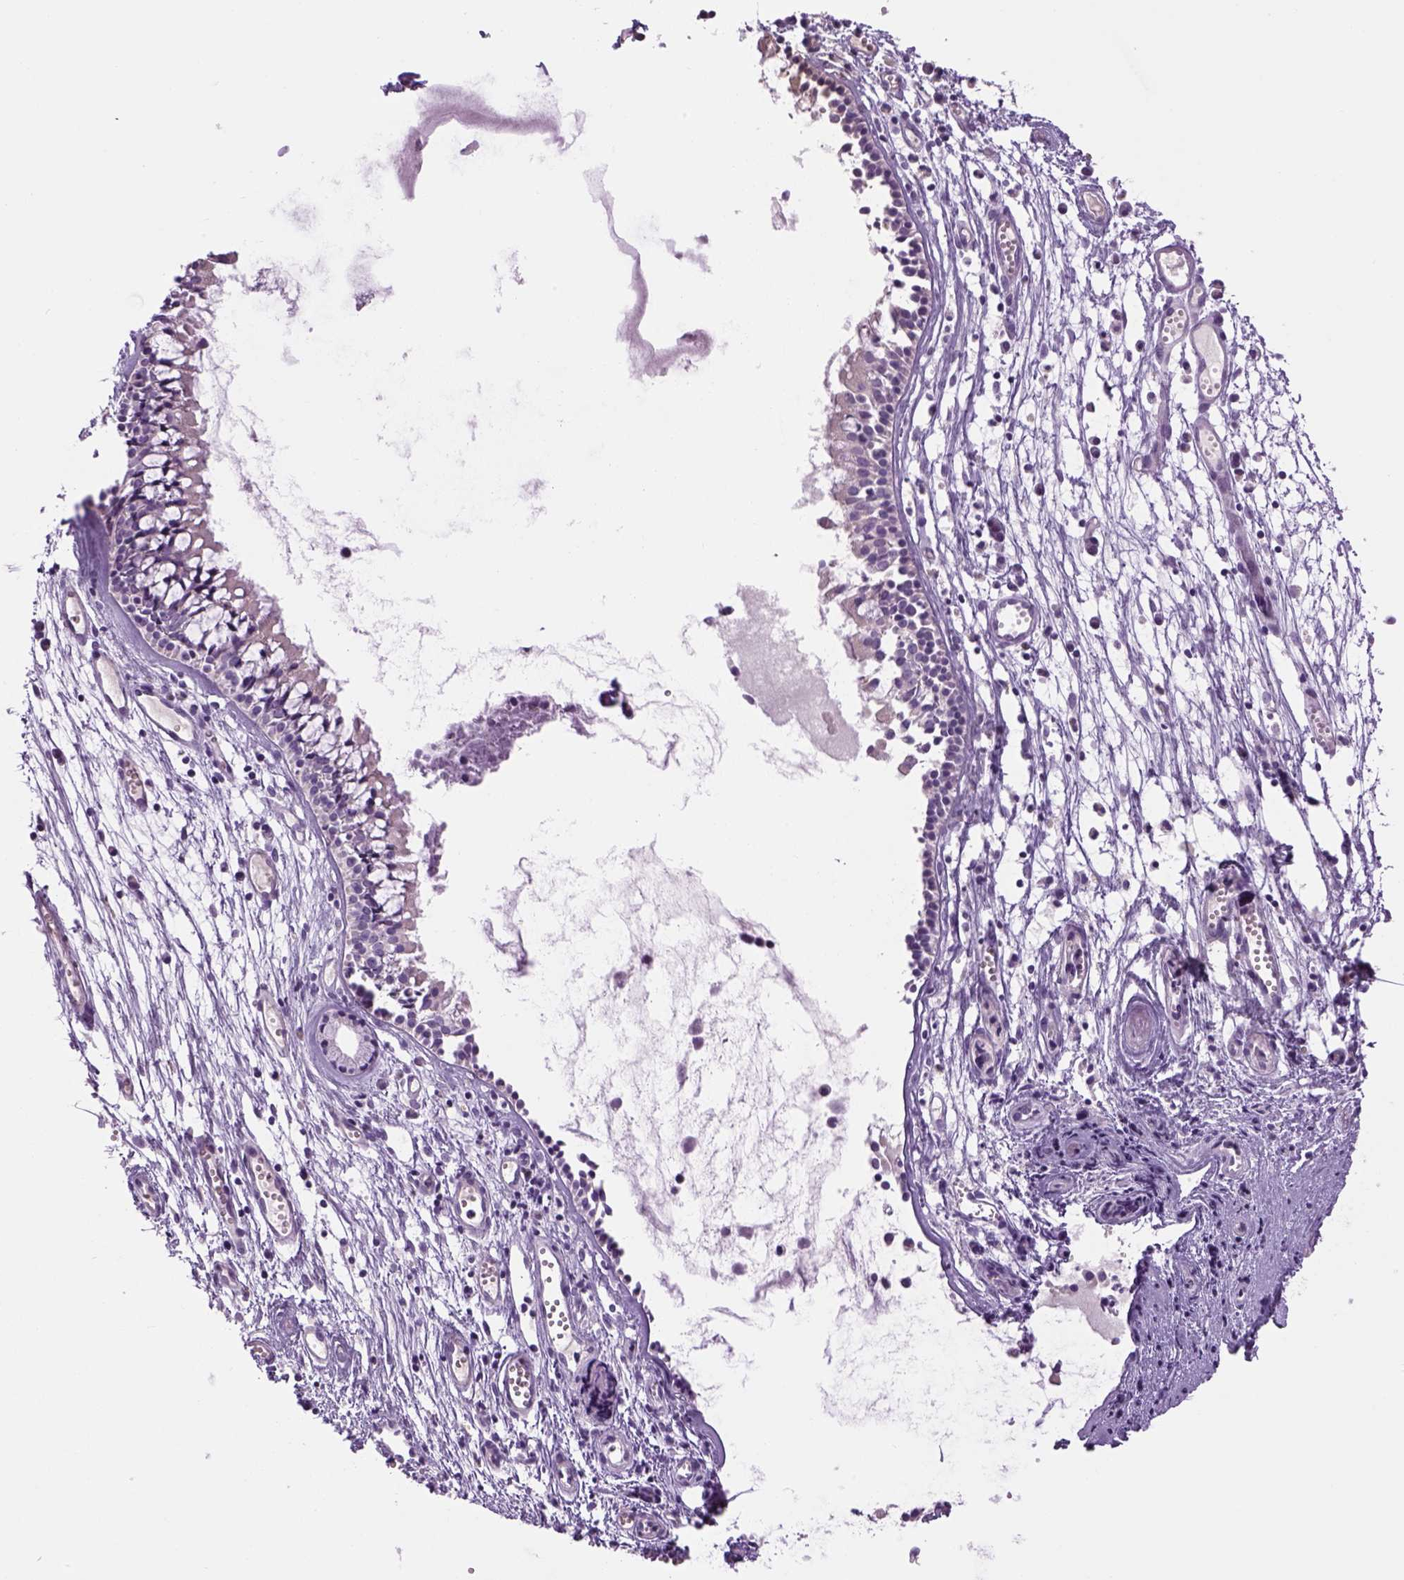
{"staining": {"intensity": "negative", "quantity": "none", "location": "none"}, "tissue": "nasopharynx", "cell_type": "Respiratory epithelial cells", "image_type": "normal", "snomed": [{"axis": "morphology", "description": "Normal tissue, NOS"}, {"axis": "topography", "description": "Nasopharynx"}], "caption": "Immunohistochemistry (IHC) image of benign nasopharynx stained for a protein (brown), which shows no staining in respiratory epithelial cells.", "gene": "DBH", "patient": {"sex": "male", "age": 31}}